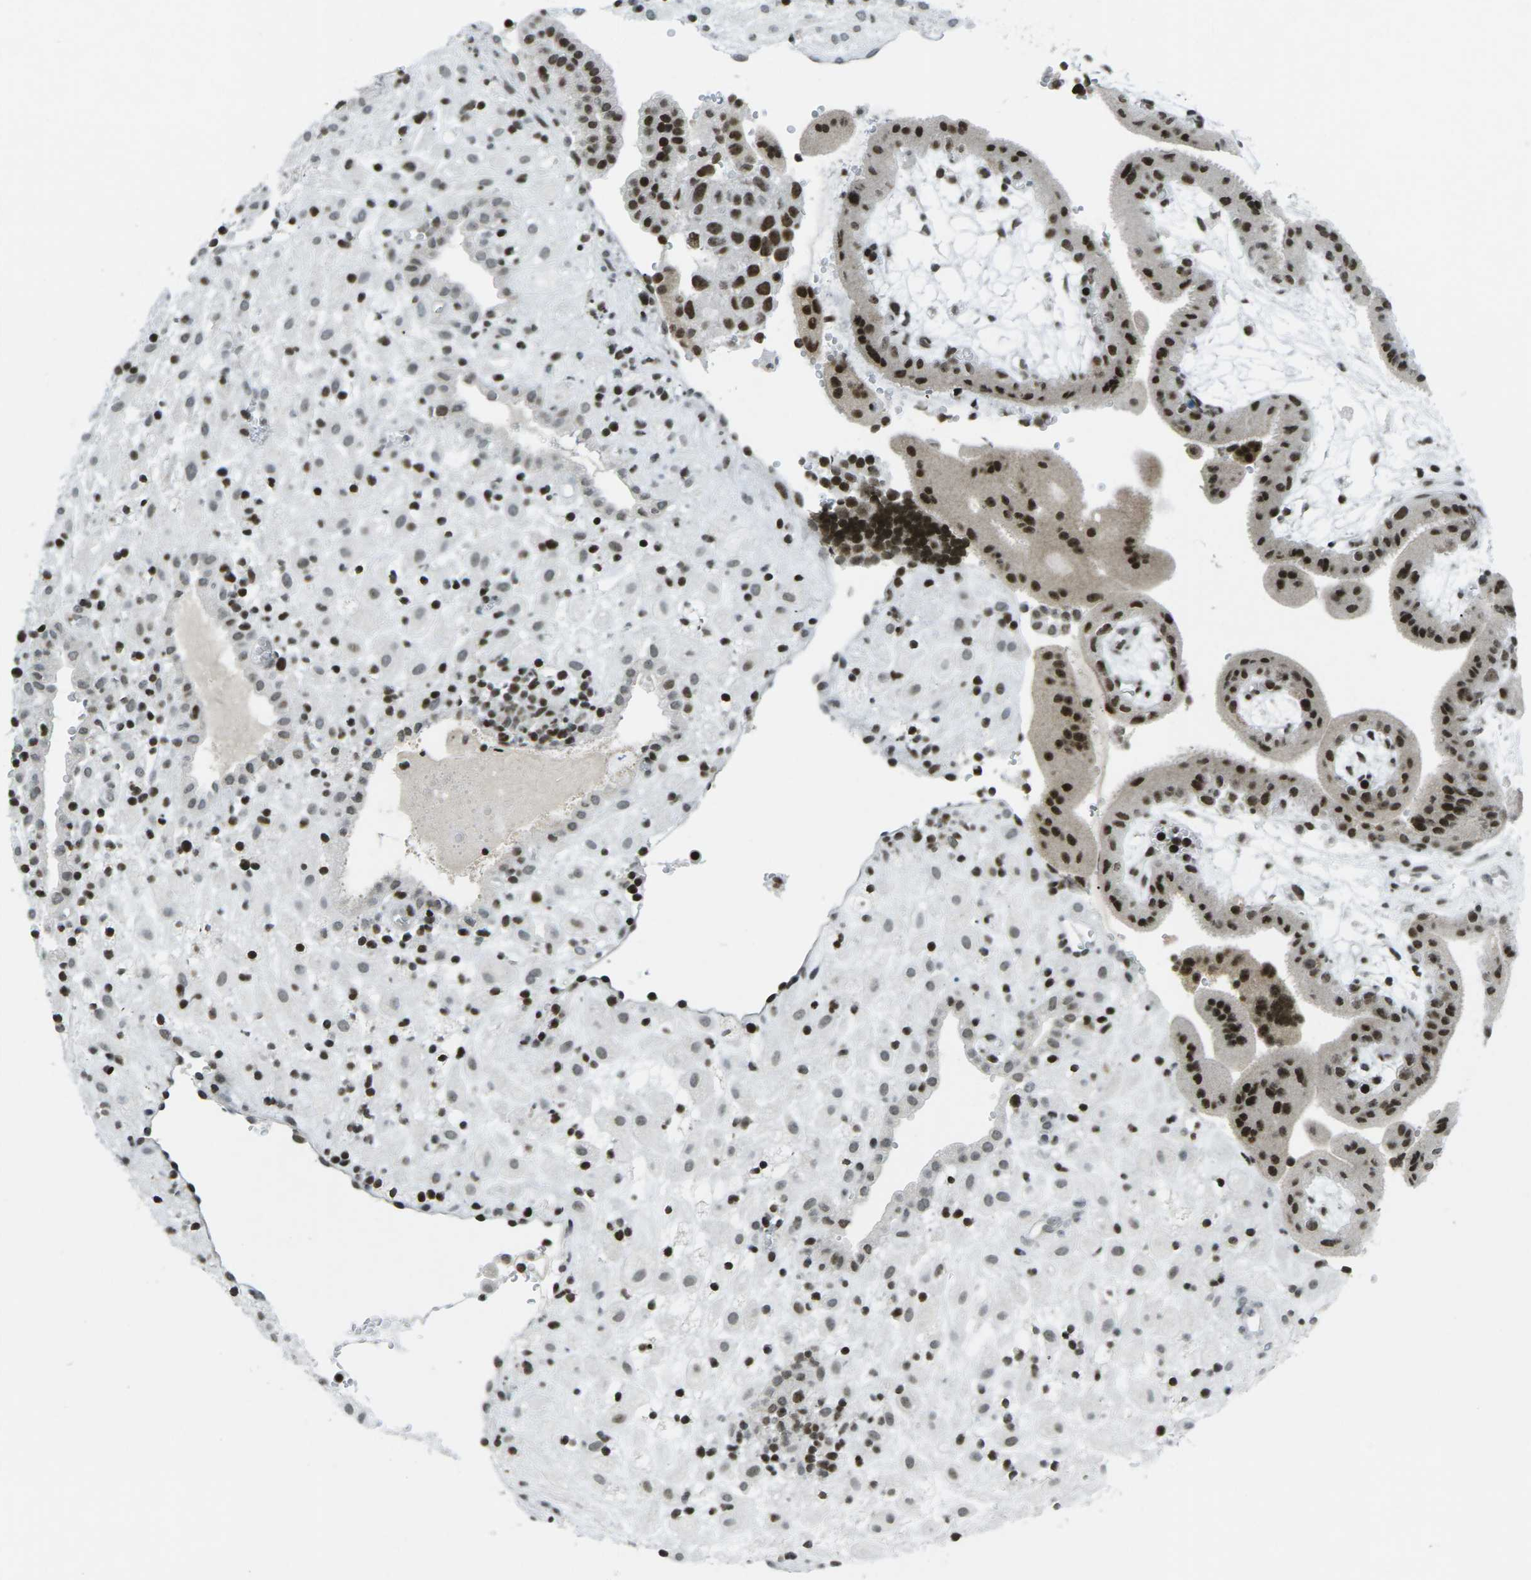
{"staining": {"intensity": "moderate", "quantity": "25%-75%", "location": "nuclear"}, "tissue": "placenta", "cell_type": "Decidual cells", "image_type": "normal", "snomed": [{"axis": "morphology", "description": "Normal tissue, NOS"}, {"axis": "topography", "description": "Placenta"}], "caption": "Immunohistochemical staining of benign human placenta reveals medium levels of moderate nuclear expression in approximately 25%-75% of decidual cells. Ihc stains the protein in brown and the nuclei are stained blue.", "gene": "EME1", "patient": {"sex": "female", "age": 18}}